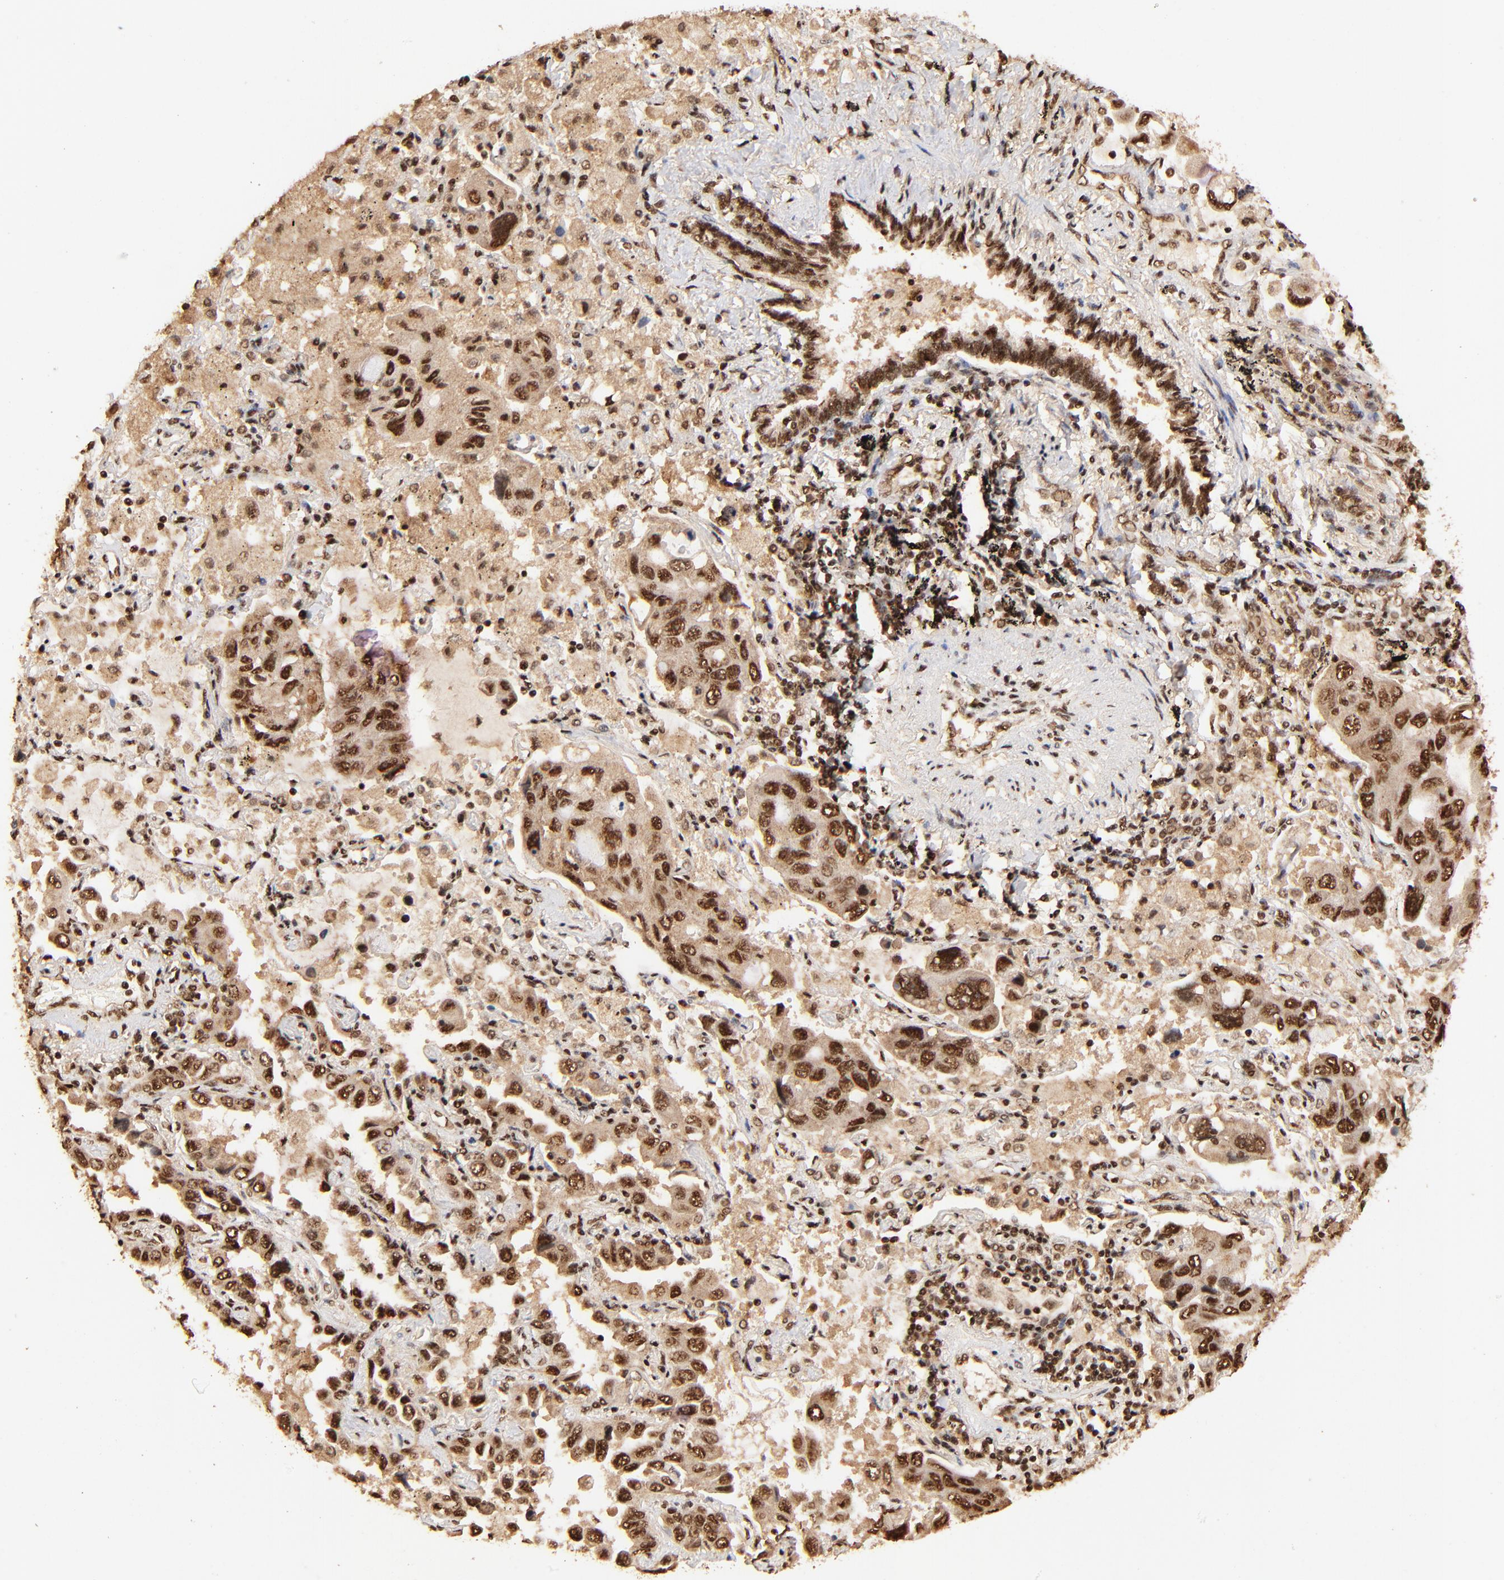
{"staining": {"intensity": "strong", "quantity": ">75%", "location": "cytoplasmic/membranous,nuclear"}, "tissue": "lung cancer", "cell_type": "Tumor cells", "image_type": "cancer", "snomed": [{"axis": "morphology", "description": "Adenocarcinoma, NOS"}, {"axis": "topography", "description": "Lung"}], "caption": "Strong cytoplasmic/membranous and nuclear protein expression is present in about >75% of tumor cells in lung cancer (adenocarcinoma). (DAB IHC, brown staining for protein, blue staining for nuclei).", "gene": "MED12", "patient": {"sex": "male", "age": 64}}